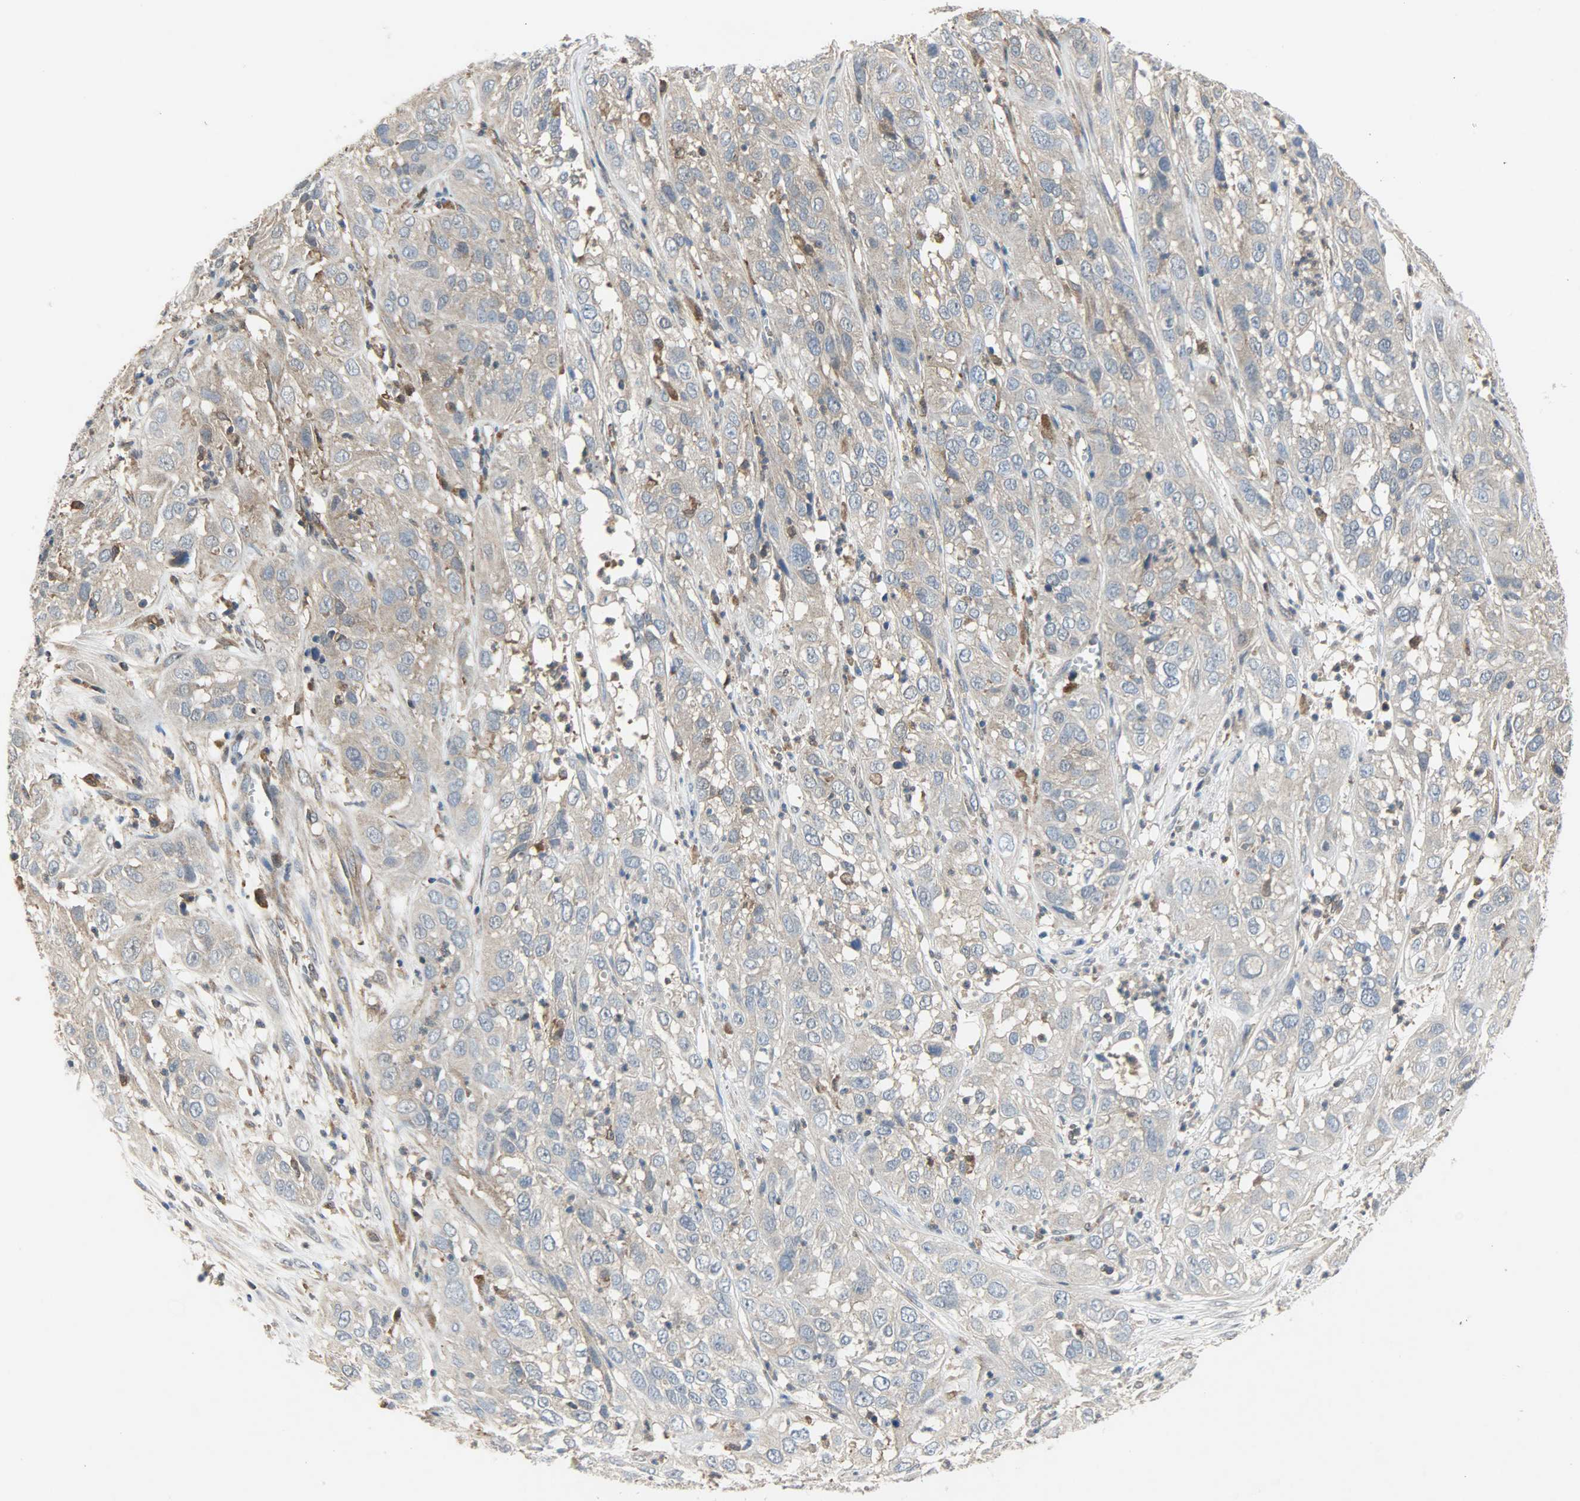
{"staining": {"intensity": "weak", "quantity": ">75%", "location": "cytoplasmic/membranous"}, "tissue": "cervical cancer", "cell_type": "Tumor cells", "image_type": "cancer", "snomed": [{"axis": "morphology", "description": "Squamous cell carcinoma, NOS"}, {"axis": "topography", "description": "Cervix"}], "caption": "High-power microscopy captured an immunohistochemistry (IHC) histopathology image of cervical cancer (squamous cell carcinoma), revealing weak cytoplasmic/membranous positivity in about >75% of tumor cells.", "gene": "TRIM21", "patient": {"sex": "female", "age": 32}}